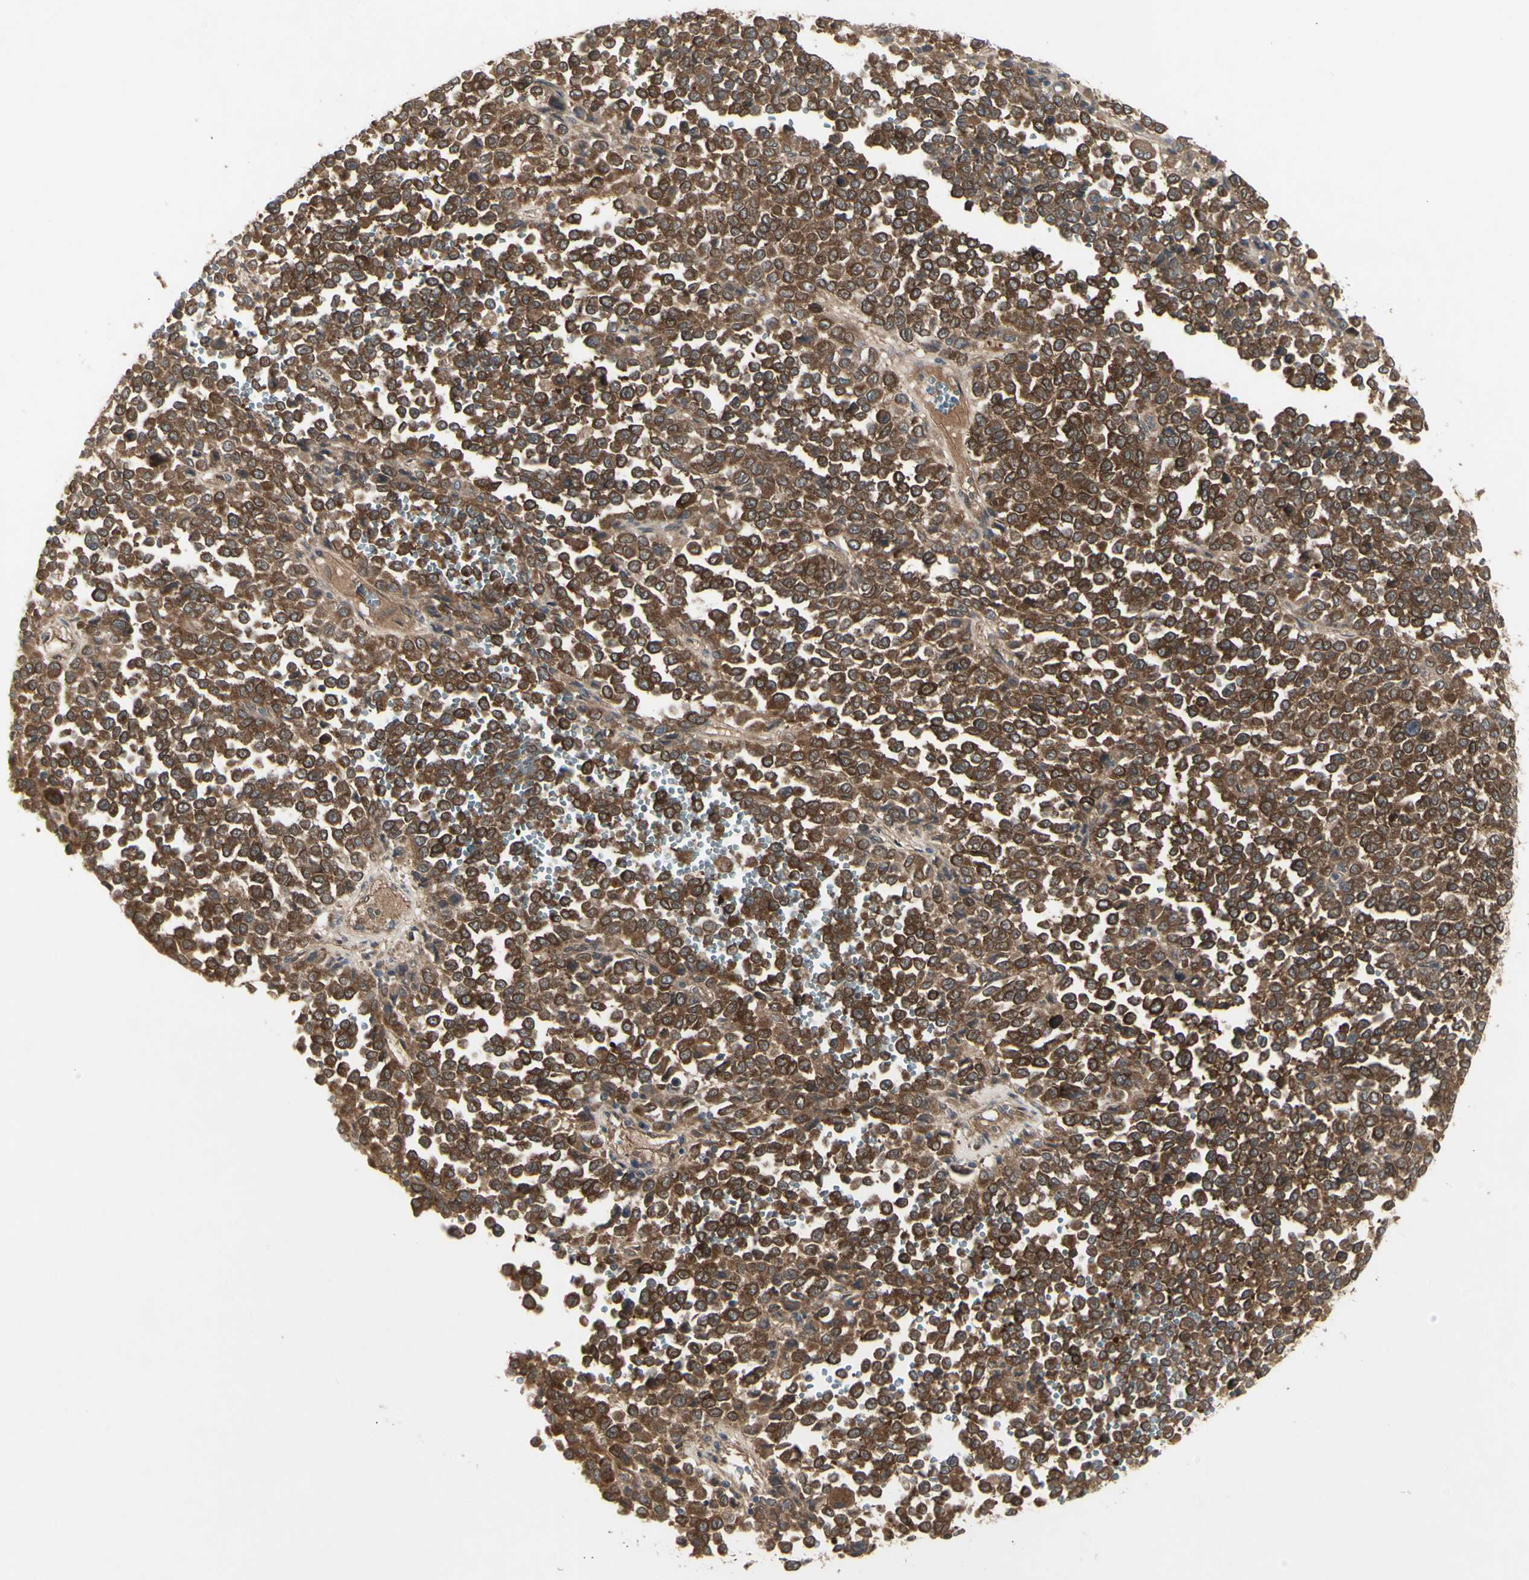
{"staining": {"intensity": "moderate", "quantity": ">75%", "location": "cytoplasmic/membranous"}, "tissue": "melanoma", "cell_type": "Tumor cells", "image_type": "cancer", "snomed": [{"axis": "morphology", "description": "Malignant melanoma, Metastatic site"}, {"axis": "topography", "description": "Pancreas"}], "caption": "Melanoma was stained to show a protein in brown. There is medium levels of moderate cytoplasmic/membranous positivity in approximately >75% of tumor cells.", "gene": "CHURC1-FNTB", "patient": {"sex": "female", "age": 30}}